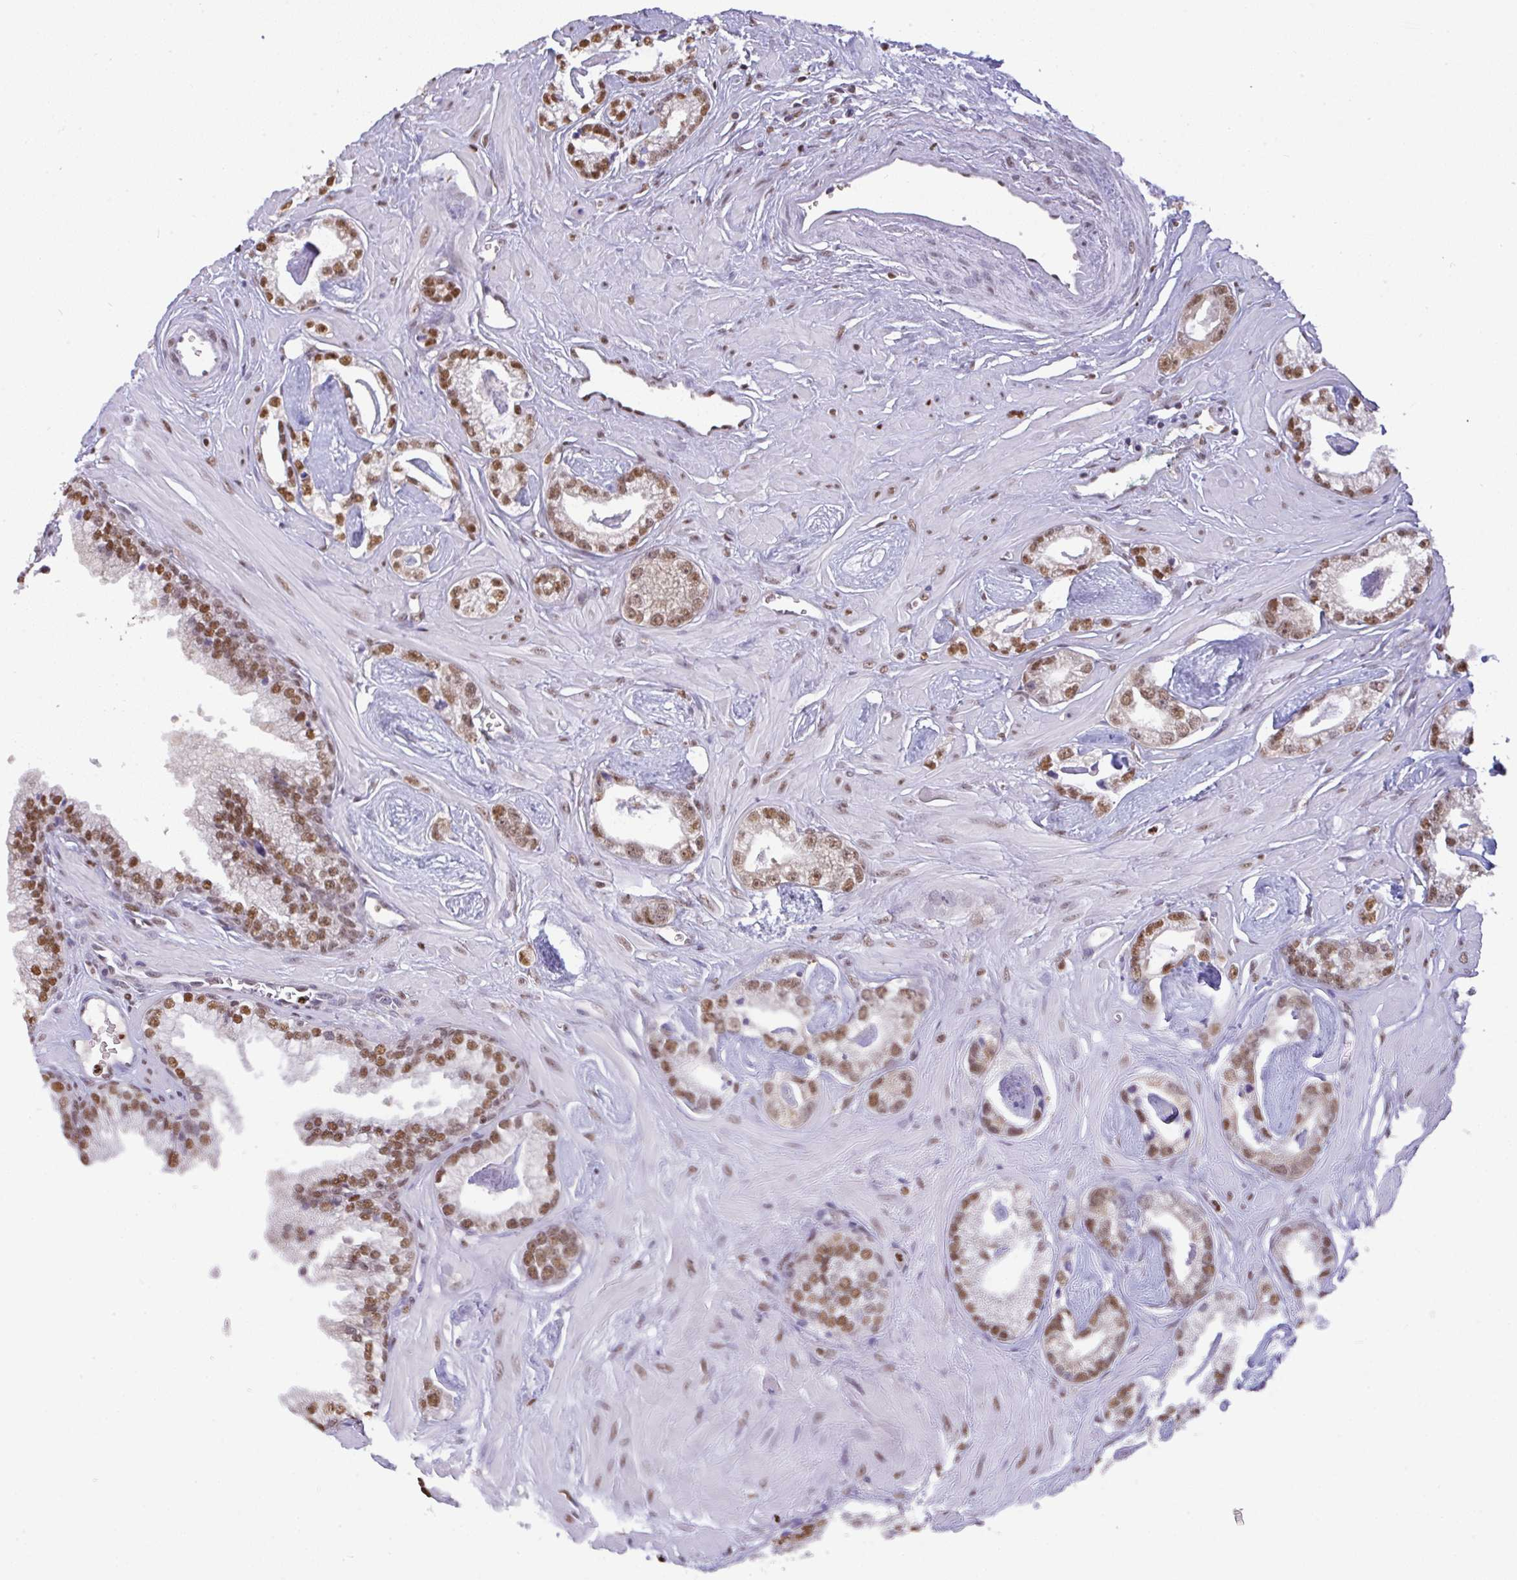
{"staining": {"intensity": "moderate", "quantity": ">75%", "location": "nuclear"}, "tissue": "prostate cancer", "cell_type": "Tumor cells", "image_type": "cancer", "snomed": [{"axis": "morphology", "description": "Adenocarcinoma, Low grade"}, {"axis": "topography", "description": "Prostate"}], "caption": "Prostate adenocarcinoma (low-grade) stained with DAB IHC exhibits medium levels of moderate nuclear staining in approximately >75% of tumor cells.", "gene": "BBX", "patient": {"sex": "male", "age": 60}}